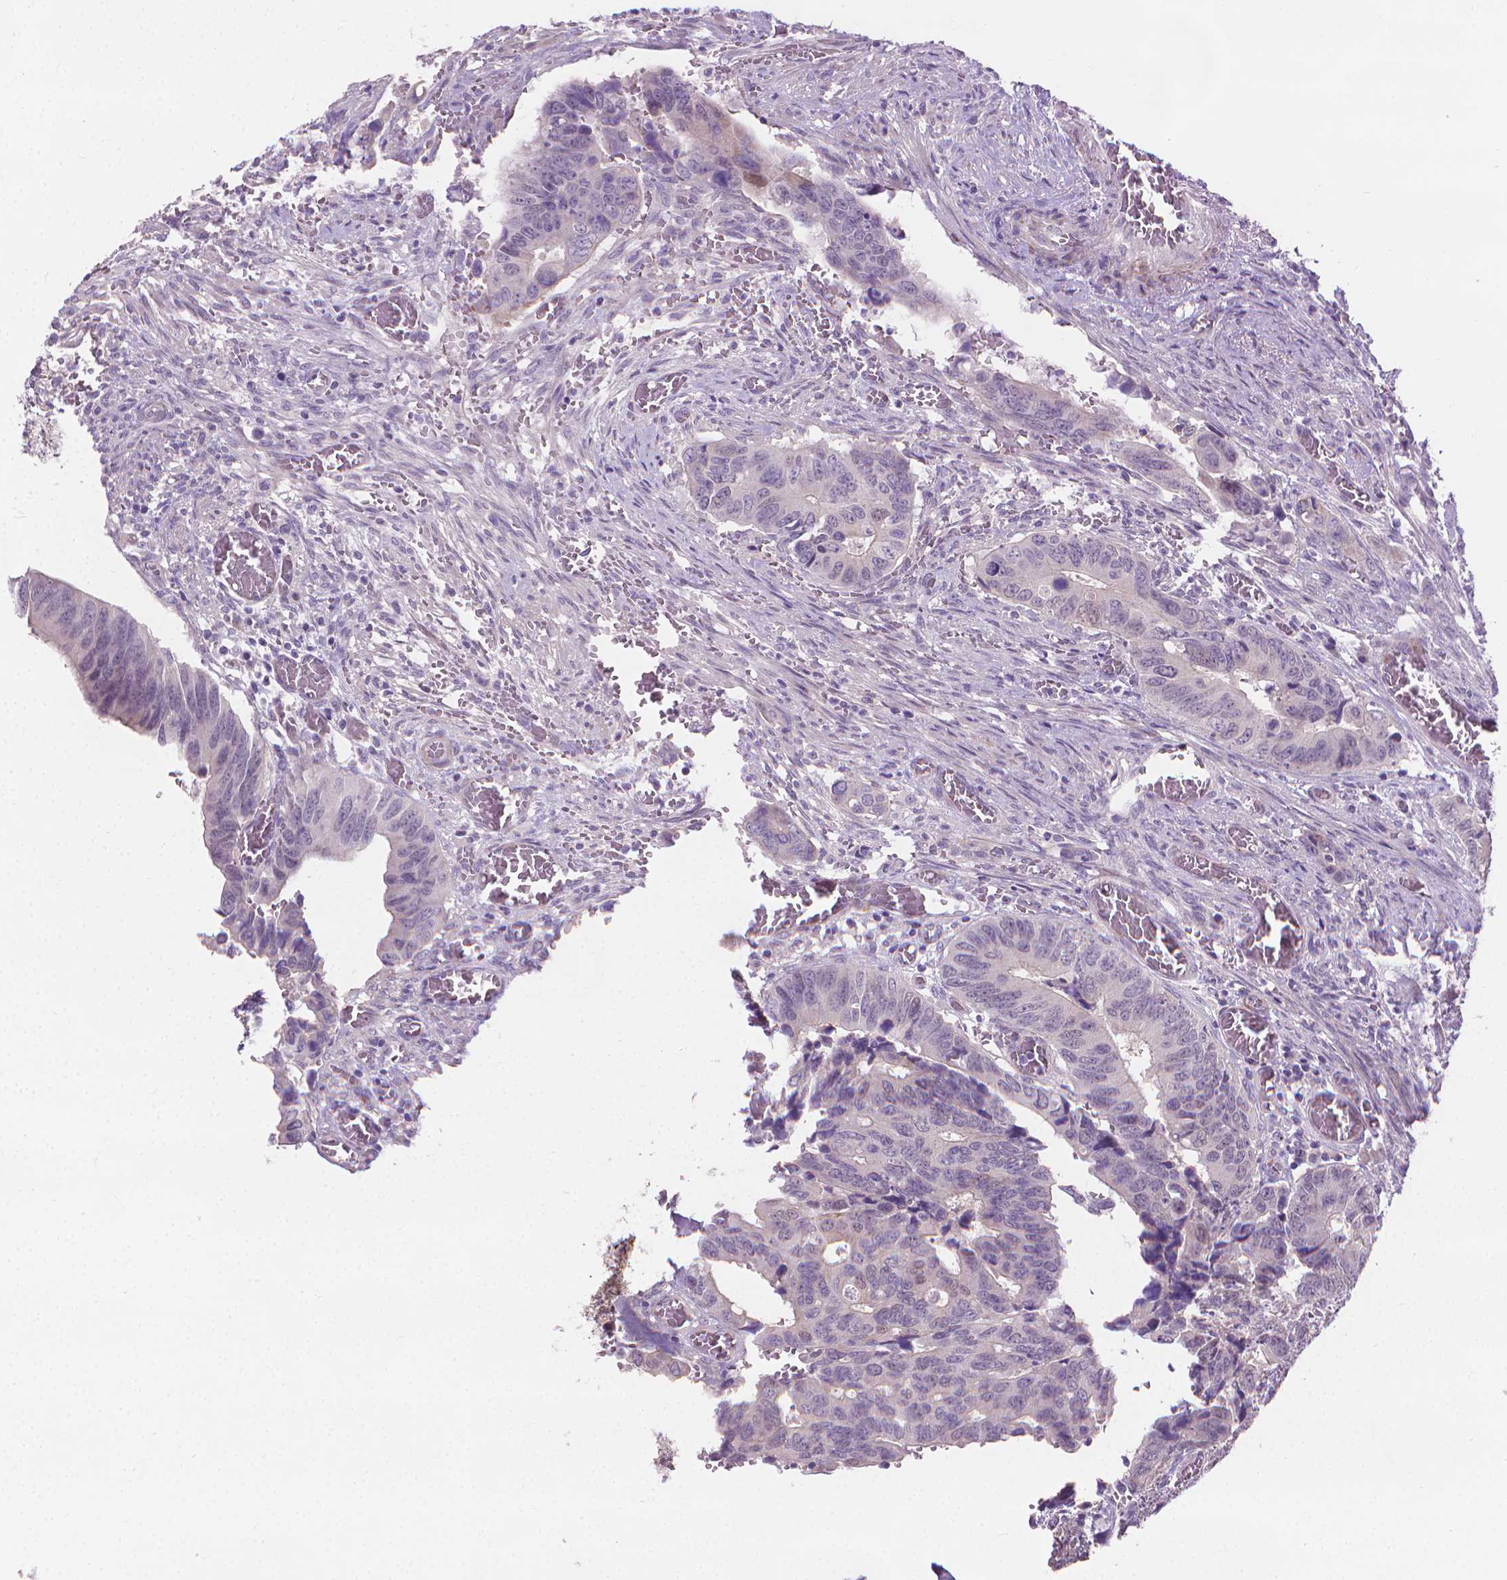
{"staining": {"intensity": "negative", "quantity": "none", "location": "none"}, "tissue": "colorectal cancer", "cell_type": "Tumor cells", "image_type": "cancer", "snomed": [{"axis": "morphology", "description": "Adenocarcinoma, NOS"}, {"axis": "topography", "description": "Colon"}], "caption": "Immunohistochemical staining of human colorectal cancer (adenocarcinoma) demonstrates no significant staining in tumor cells. (DAB IHC with hematoxylin counter stain).", "gene": "GSDMA", "patient": {"sex": "male", "age": 49}}